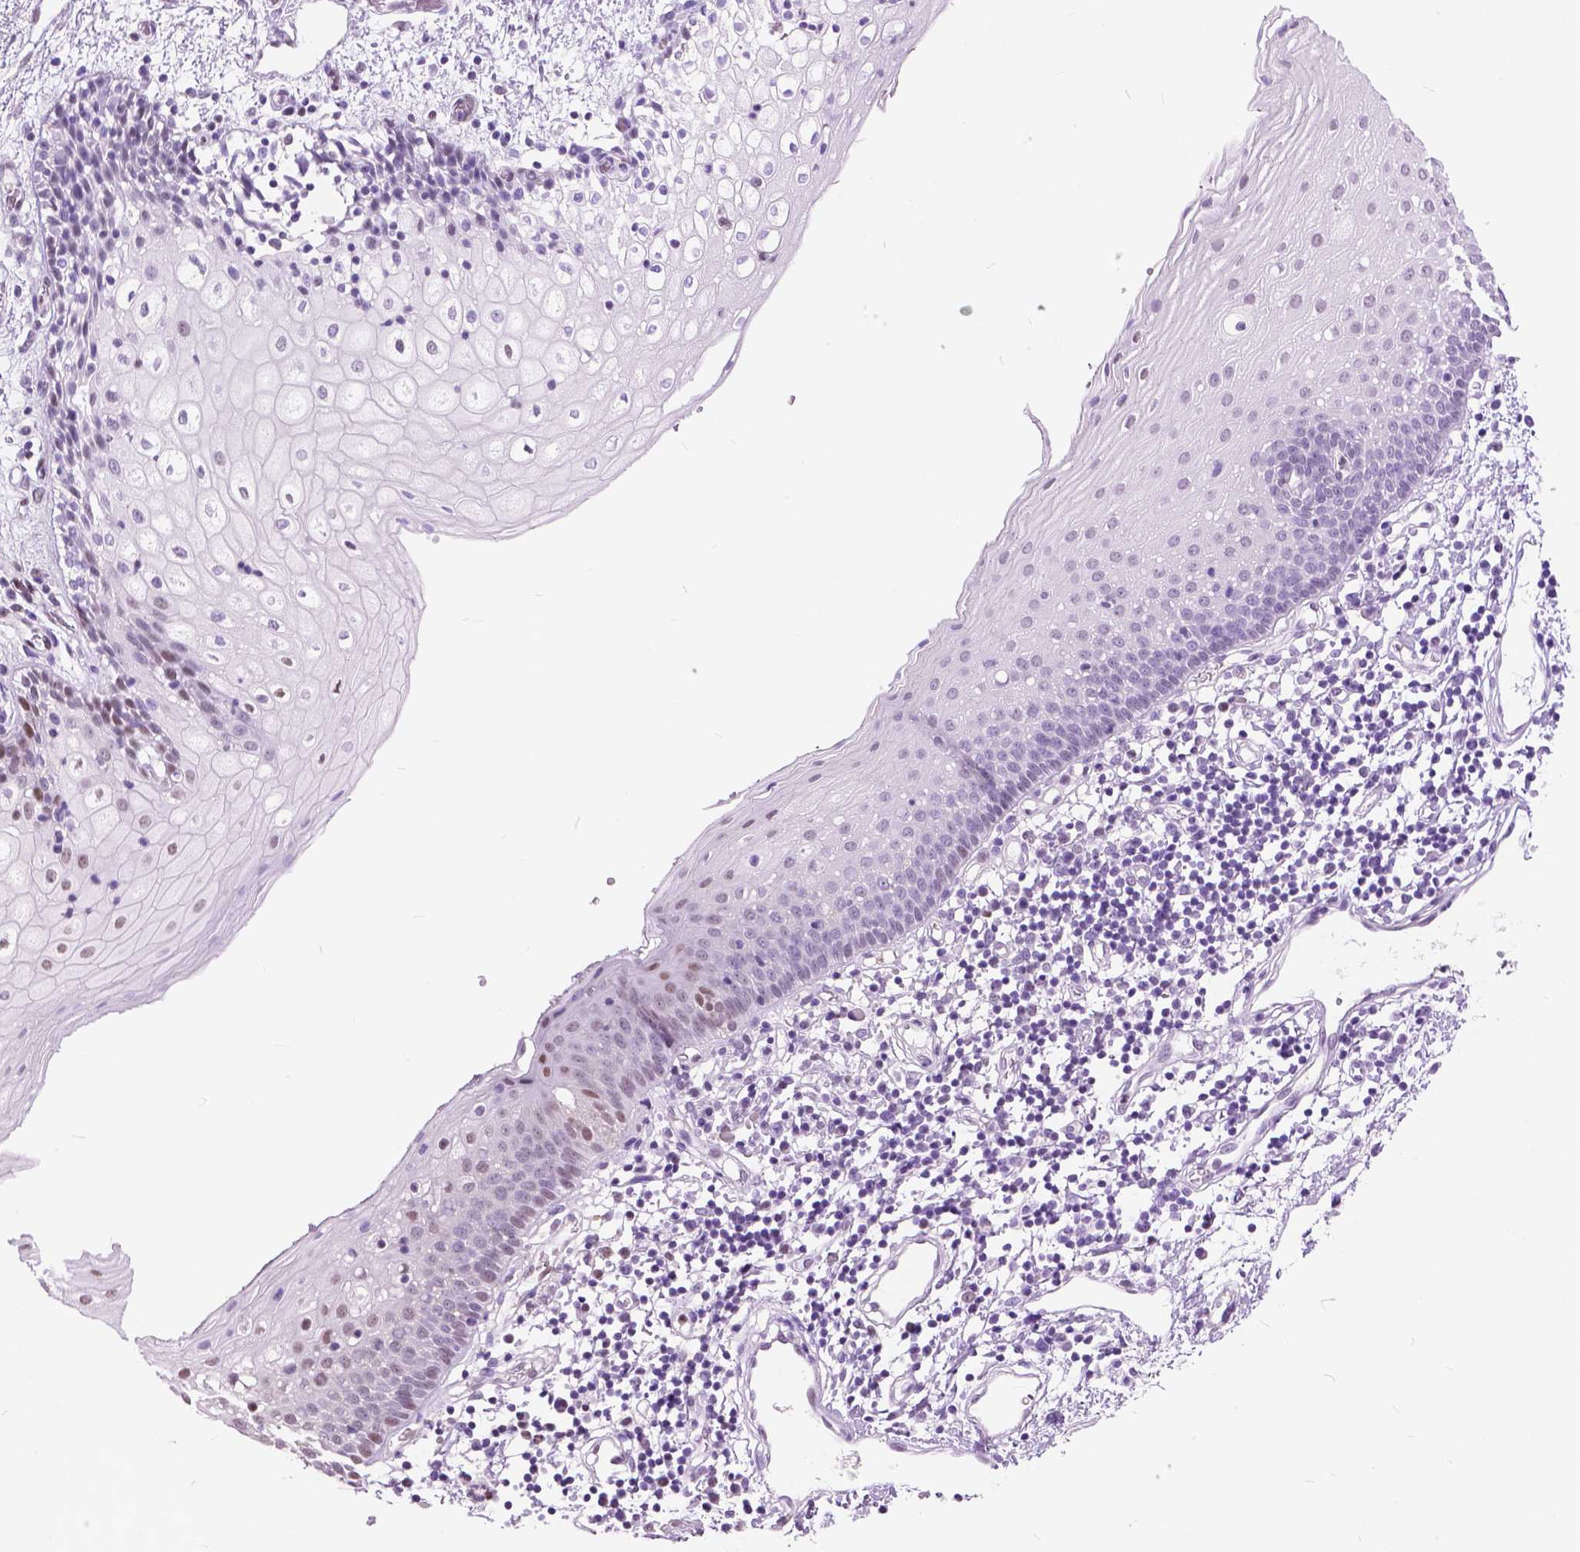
{"staining": {"intensity": "moderate", "quantity": "<25%", "location": "nuclear"}, "tissue": "oral mucosa", "cell_type": "Squamous epithelial cells", "image_type": "normal", "snomed": [{"axis": "morphology", "description": "Normal tissue, NOS"}, {"axis": "topography", "description": "Oral tissue"}], "caption": "Squamous epithelial cells demonstrate low levels of moderate nuclear staining in approximately <25% of cells in unremarkable oral mucosa. (IHC, brightfield microscopy, high magnification).", "gene": "ANP32A", "patient": {"sex": "female", "age": 43}}